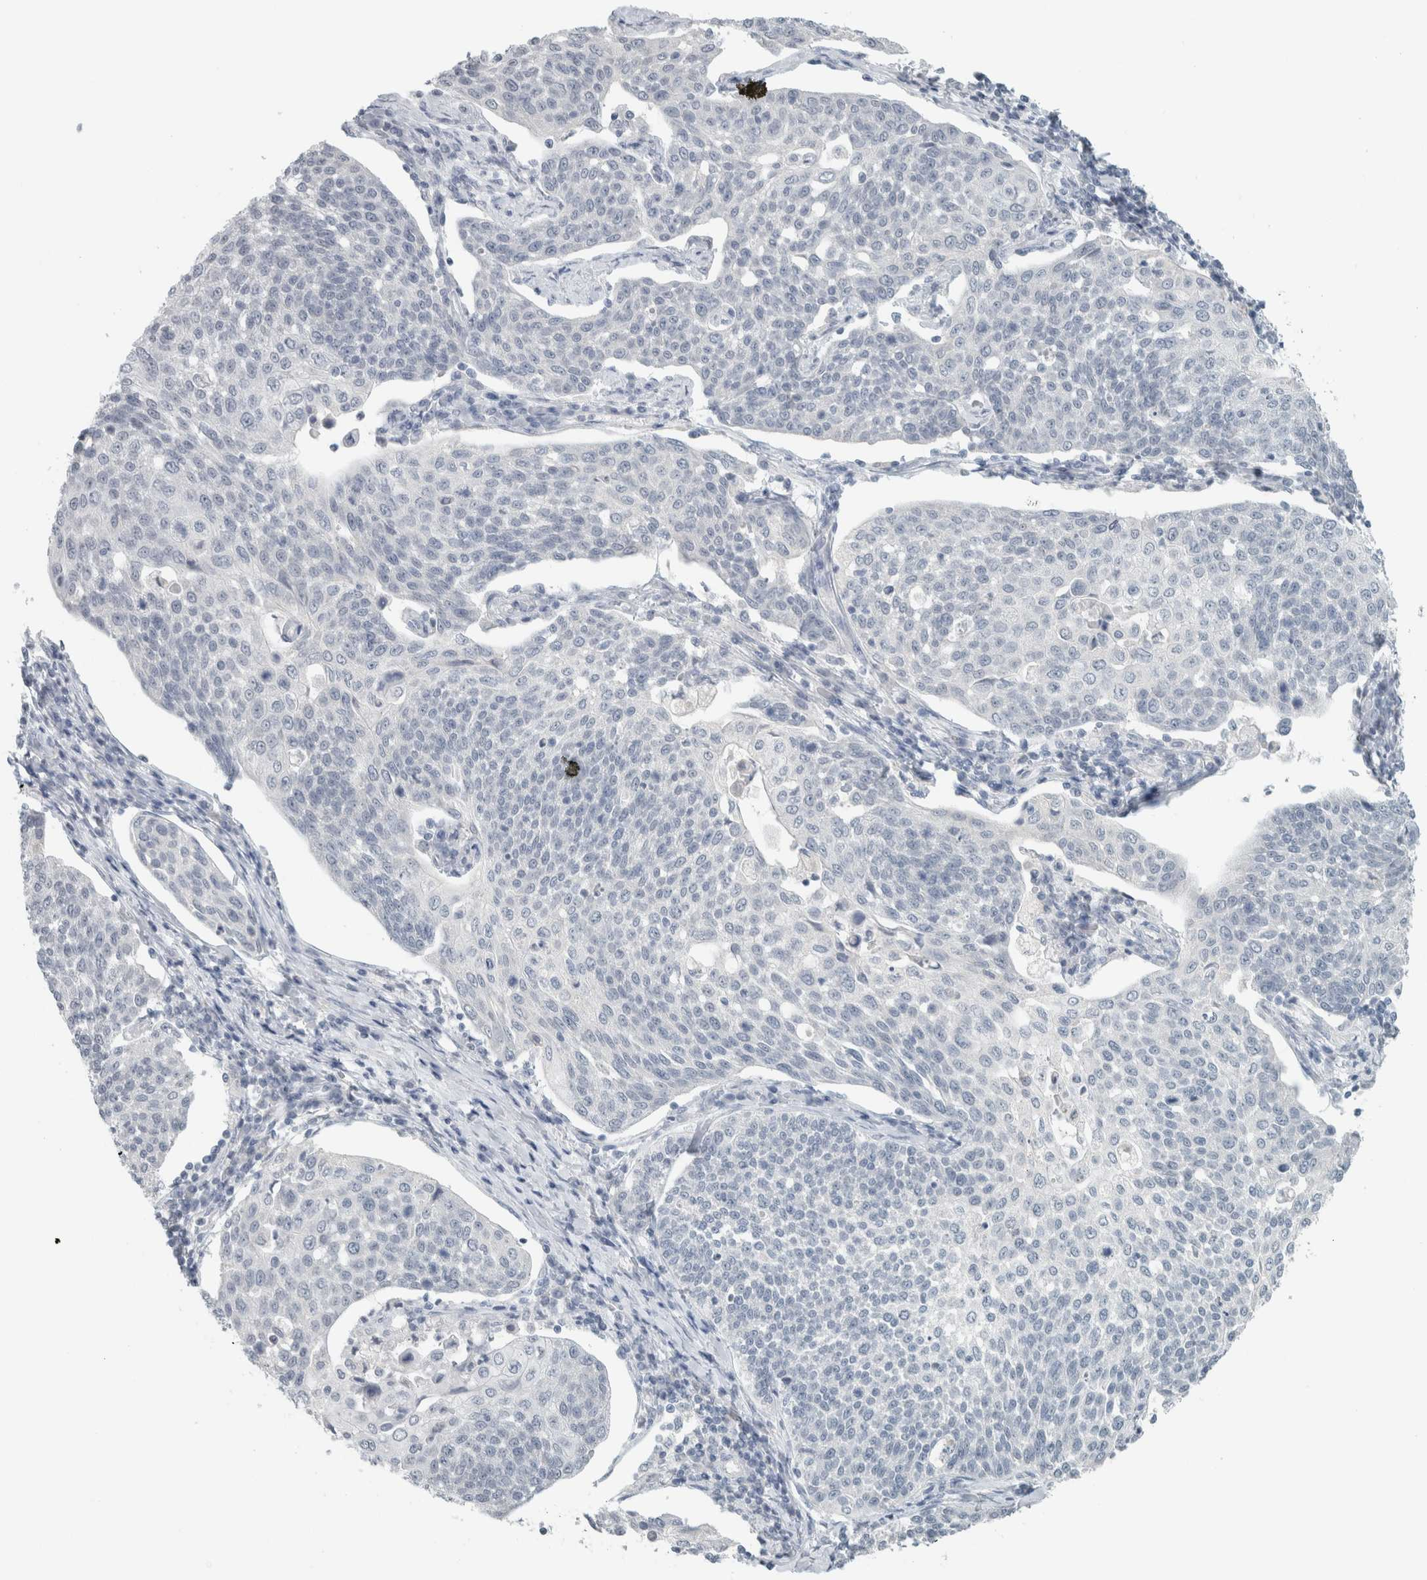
{"staining": {"intensity": "negative", "quantity": "none", "location": "none"}, "tissue": "cervical cancer", "cell_type": "Tumor cells", "image_type": "cancer", "snomed": [{"axis": "morphology", "description": "Squamous cell carcinoma, NOS"}, {"axis": "topography", "description": "Cervix"}], "caption": "IHC histopathology image of neoplastic tissue: cervical cancer (squamous cell carcinoma) stained with DAB (3,3'-diaminobenzidine) displays no significant protein expression in tumor cells.", "gene": "TRIT1", "patient": {"sex": "female", "age": 34}}